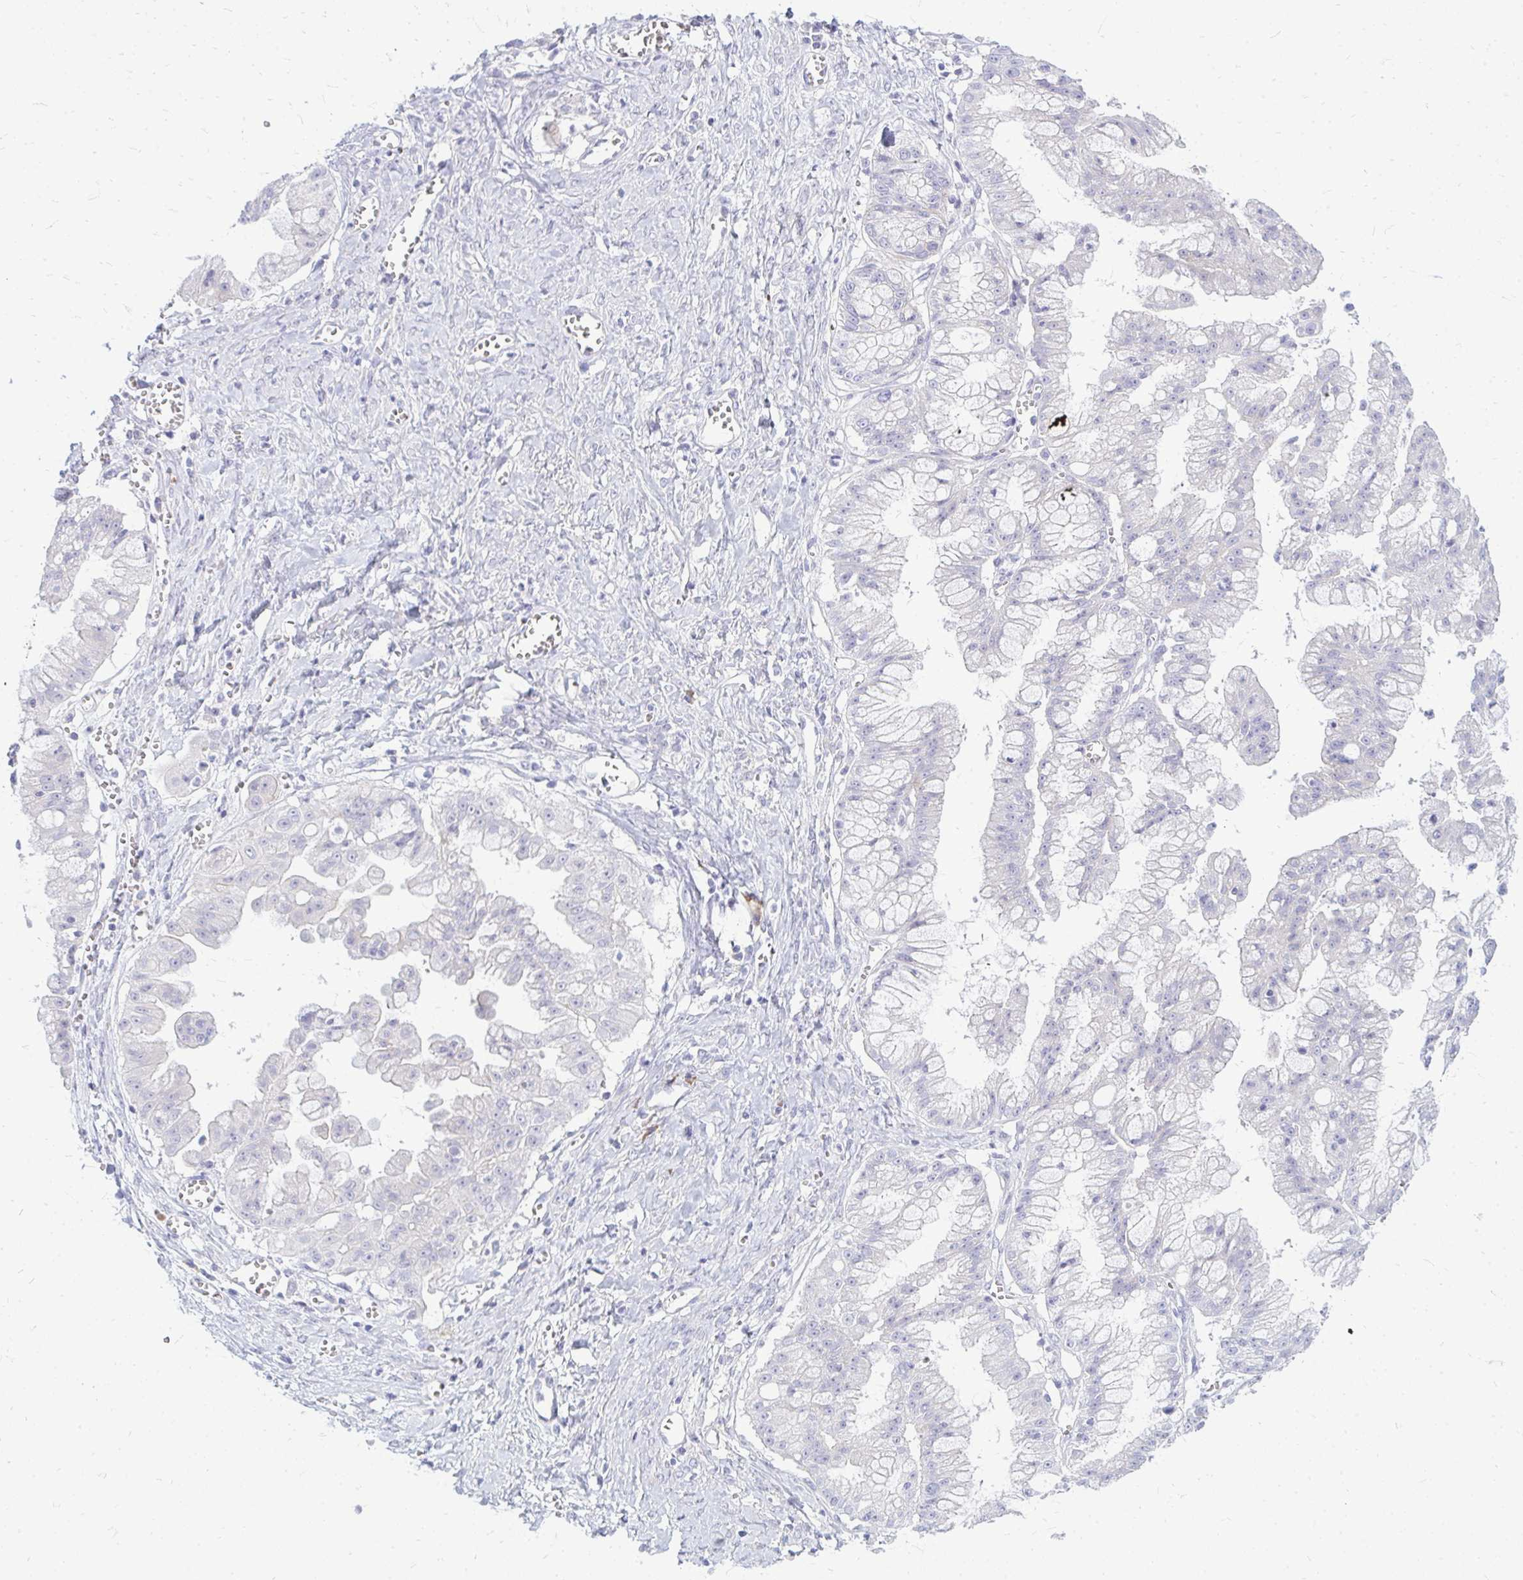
{"staining": {"intensity": "negative", "quantity": "none", "location": "none"}, "tissue": "ovarian cancer", "cell_type": "Tumor cells", "image_type": "cancer", "snomed": [{"axis": "morphology", "description": "Cystadenocarcinoma, mucinous, NOS"}, {"axis": "topography", "description": "Ovary"}], "caption": "This is an immunohistochemistry photomicrograph of ovarian cancer (mucinous cystadenocarcinoma). There is no positivity in tumor cells.", "gene": "TSPEAR", "patient": {"sex": "female", "age": 70}}